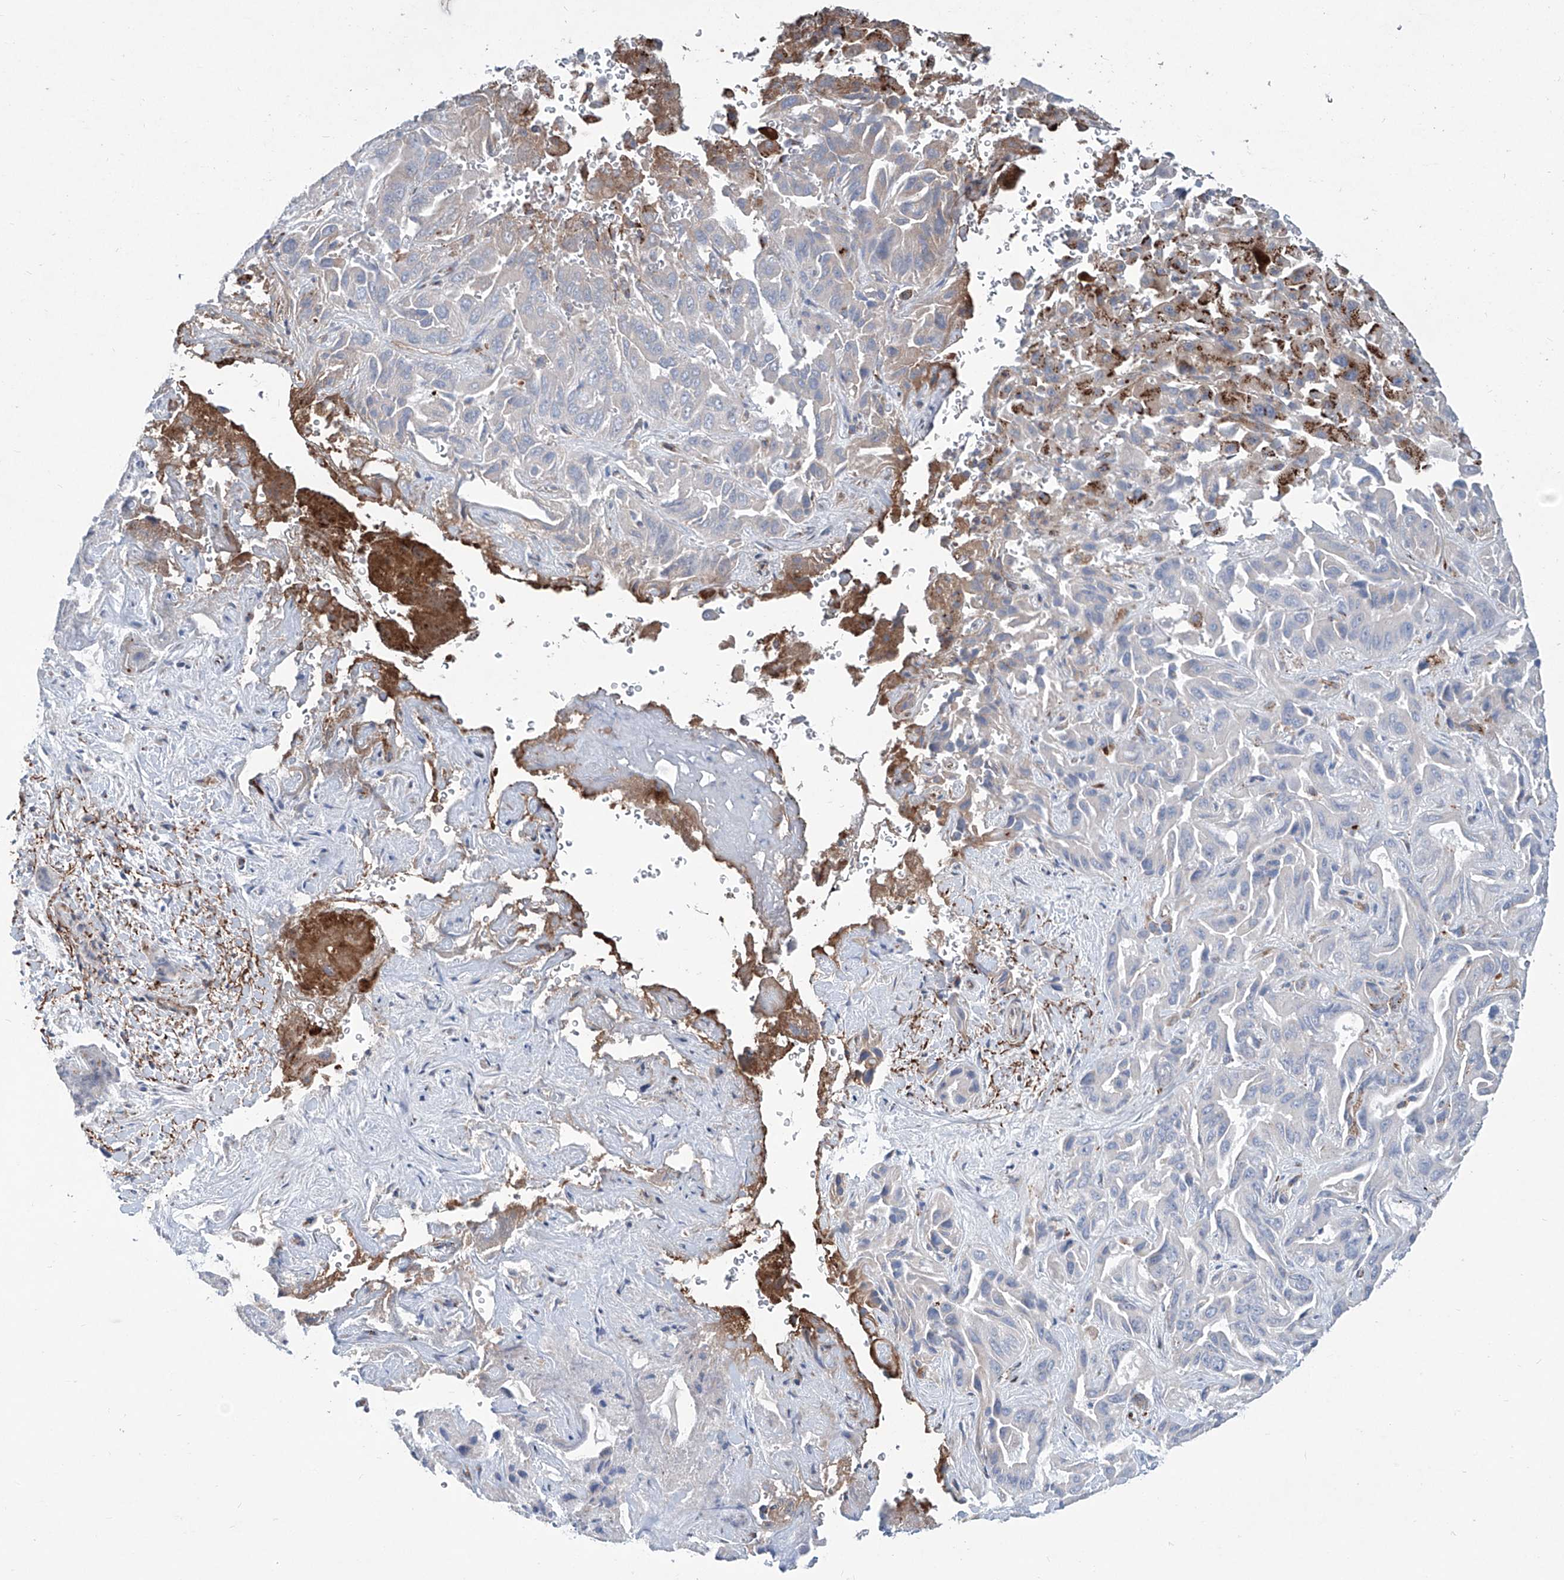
{"staining": {"intensity": "weak", "quantity": "<25%", "location": "cytoplasmic/membranous"}, "tissue": "liver cancer", "cell_type": "Tumor cells", "image_type": "cancer", "snomed": [{"axis": "morphology", "description": "Cholangiocarcinoma"}, {"axis": "topography", "description": "Liver"}], "caption": "A micrograph of liver cholangiocarcinoma stained for a protein exhibits no brown staining in tumor cells.", "gene": "CDH5", "patient": {"sex": "female", "age": 52}}